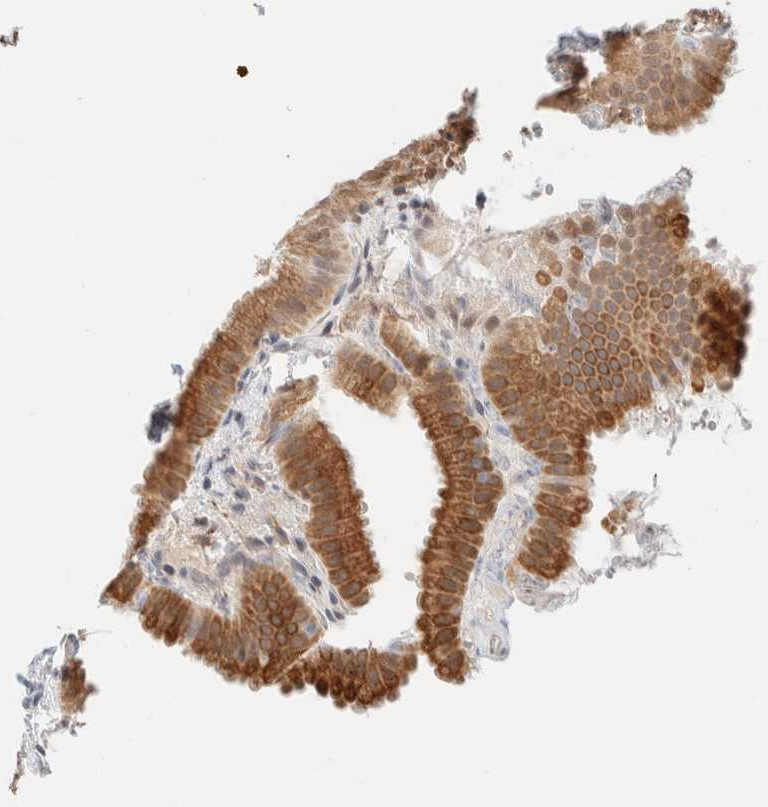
{"staining": {"intensity": "moderate", "quantity": ">75%", "location": "cytoplasmic/membranous,nuclear"}, "tissue": "gallbladder", "cell_type": "Glandular cells", "image_type": "normal", "snomed": [{"axis": "morphology", "description": "Normal tissue, NOS"}, {"axis": "topography", "description": "Gallbladder"}], "caption": "Immunohistochemistry (IHC) image of normal gallbladder stained for a protein (brown), which demonstrates medium levels of moderate cytoplasmic/membranous,nuclear staining in about >75% of glandular cells.", "gene": "INTS1", "patient": {"sex": "female", "age": 30}}